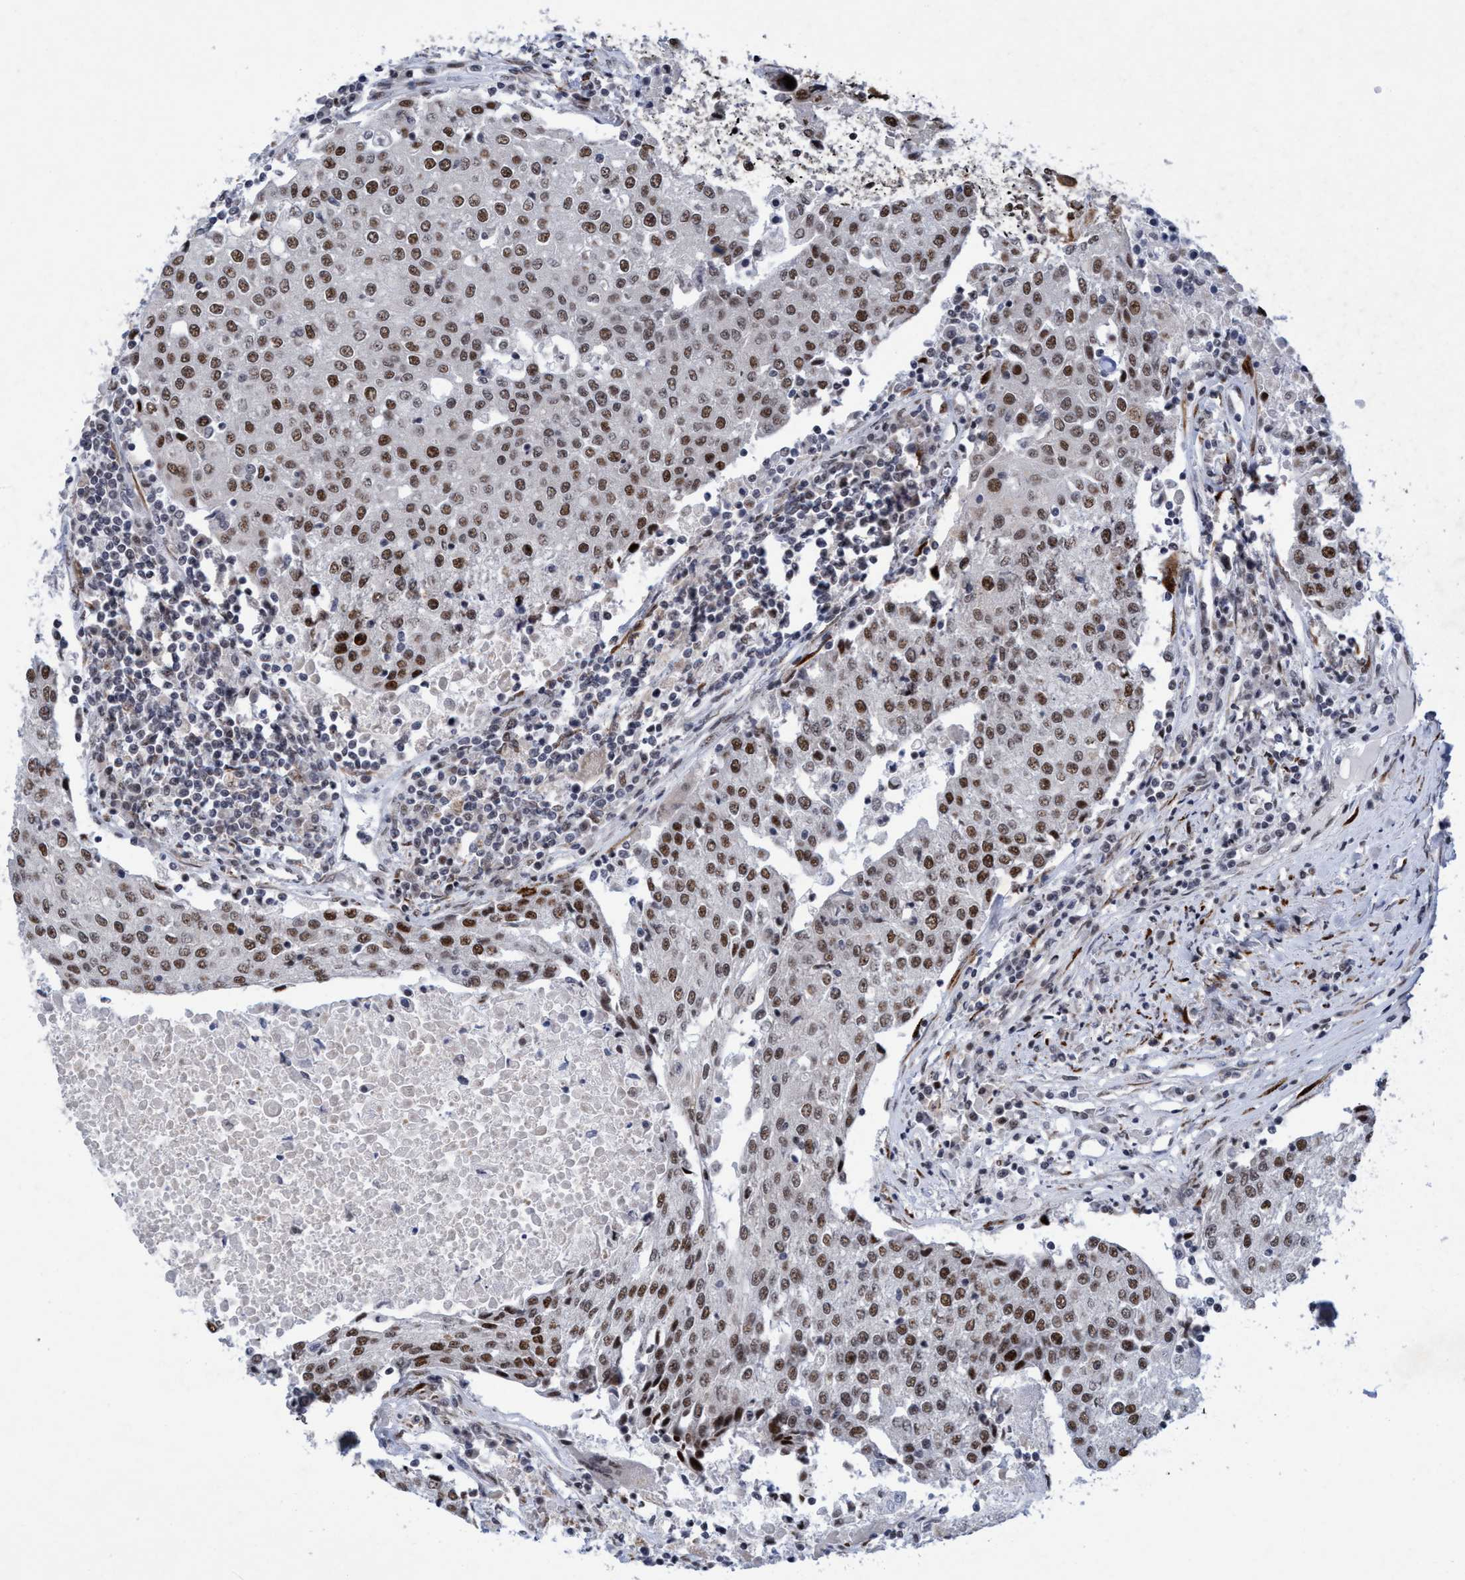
{"staining": {"intensity": "moderate", "quantity": ">75%", "location": "nuclear"}, "tissue": "urothelial cancer", "cell_type": "Tumor cells", "image_type": "cancer", "snomed": [{"axis": "morphology", "description": "Urothelial carcinoma, High grade"}, {"axis": "topography", "description": "Urinary bladder"}], "caption": "The image exhibits a brown stain indicating the presence of a protein in the nuclear of tumor cells in urothelial cancer.", "gene": "GLT6D1", "patient": {"sex": "female", "age": 85}}